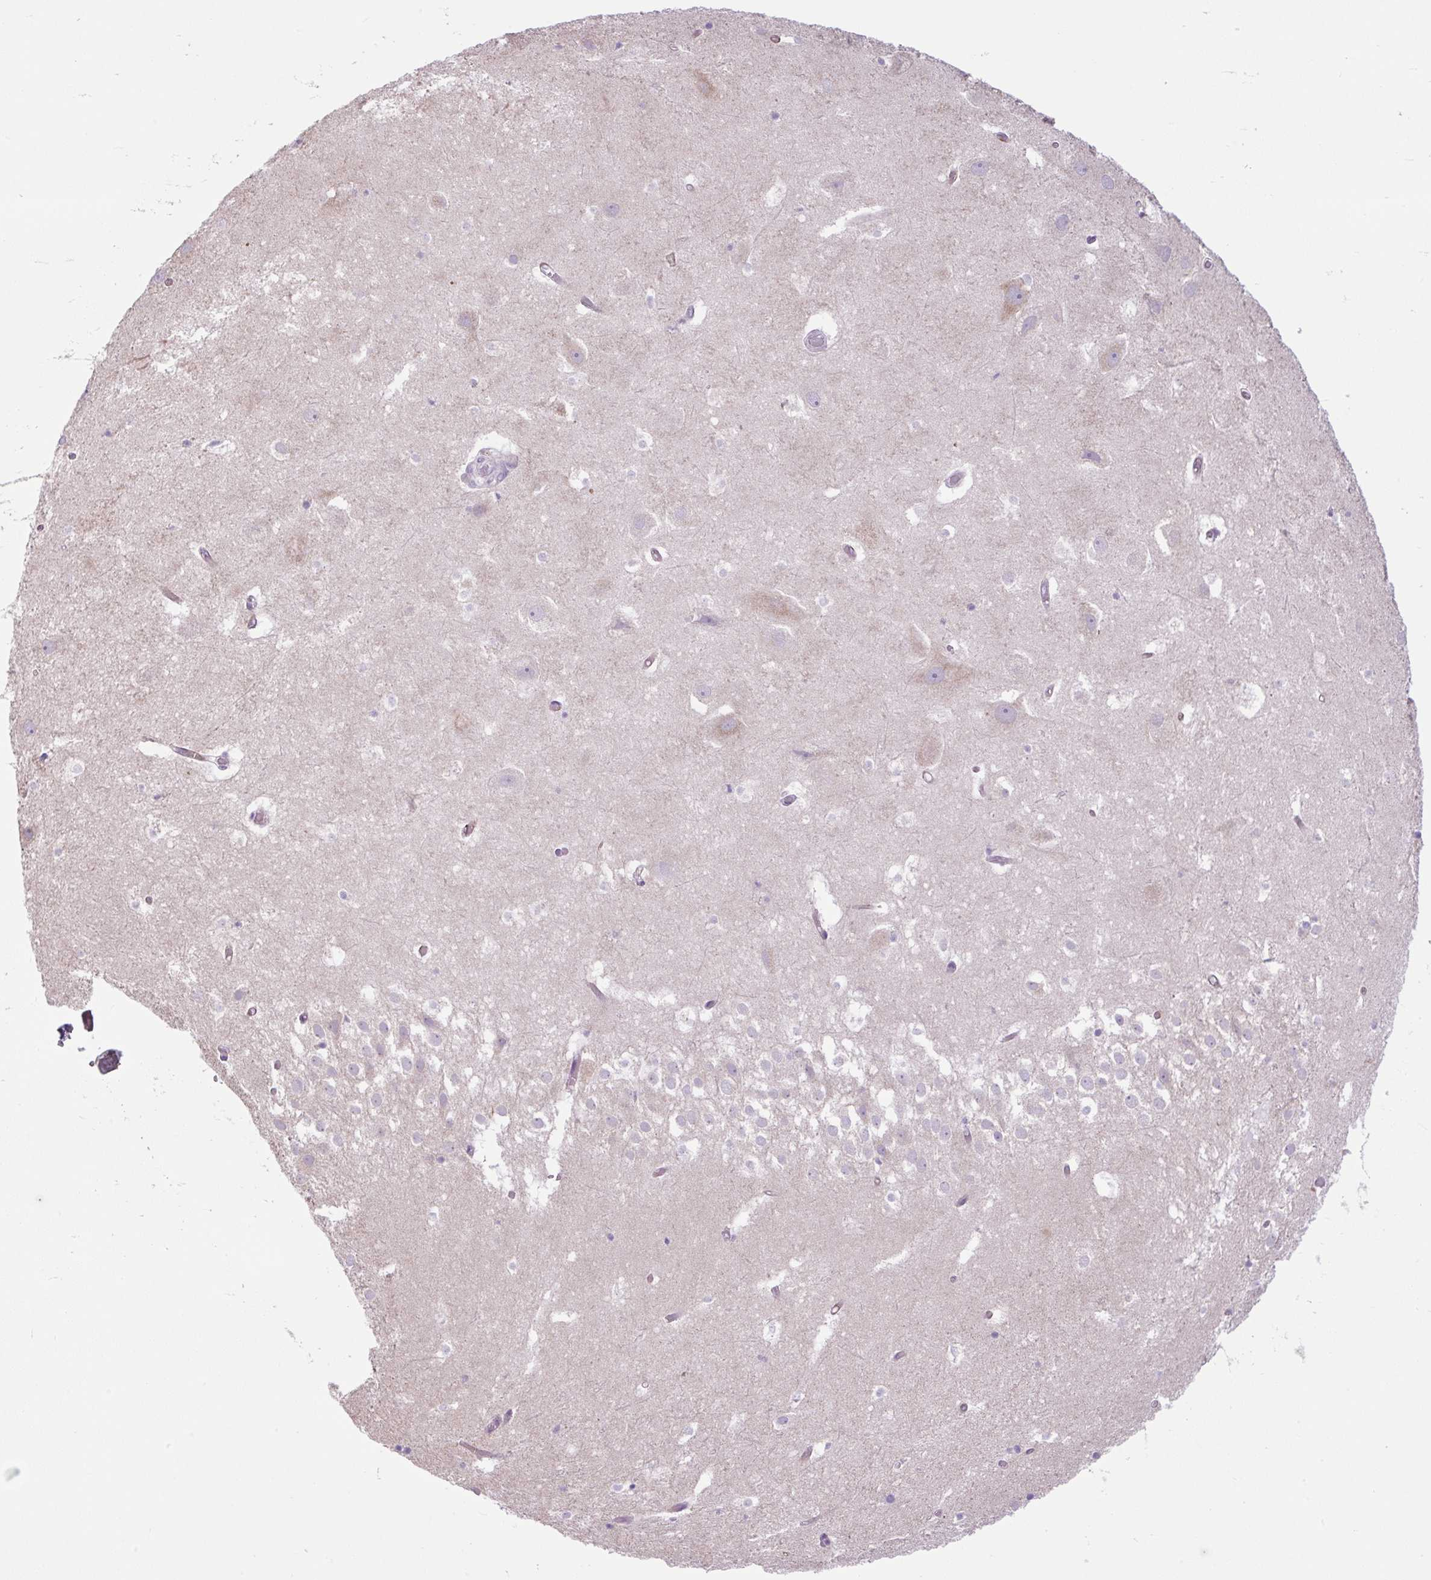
{"staining": {"intensity": "negative", "quantity": "none", "location": "none"}, "tissue": "hippocampus", "cell_type": "Glial cells", "image_type": "normal", "snomed": [{"axis": "morphology", "description": "Normal tissue, NOS"}, {"axis": "topography", "description": "Hippocampus"}], "caption": "This is a histopathology image of IHC staining of benign hippocampus, which shows no expression in glial cells.", "gene": "RNASE10", "patient": {"sex": "female", "age": 52}}